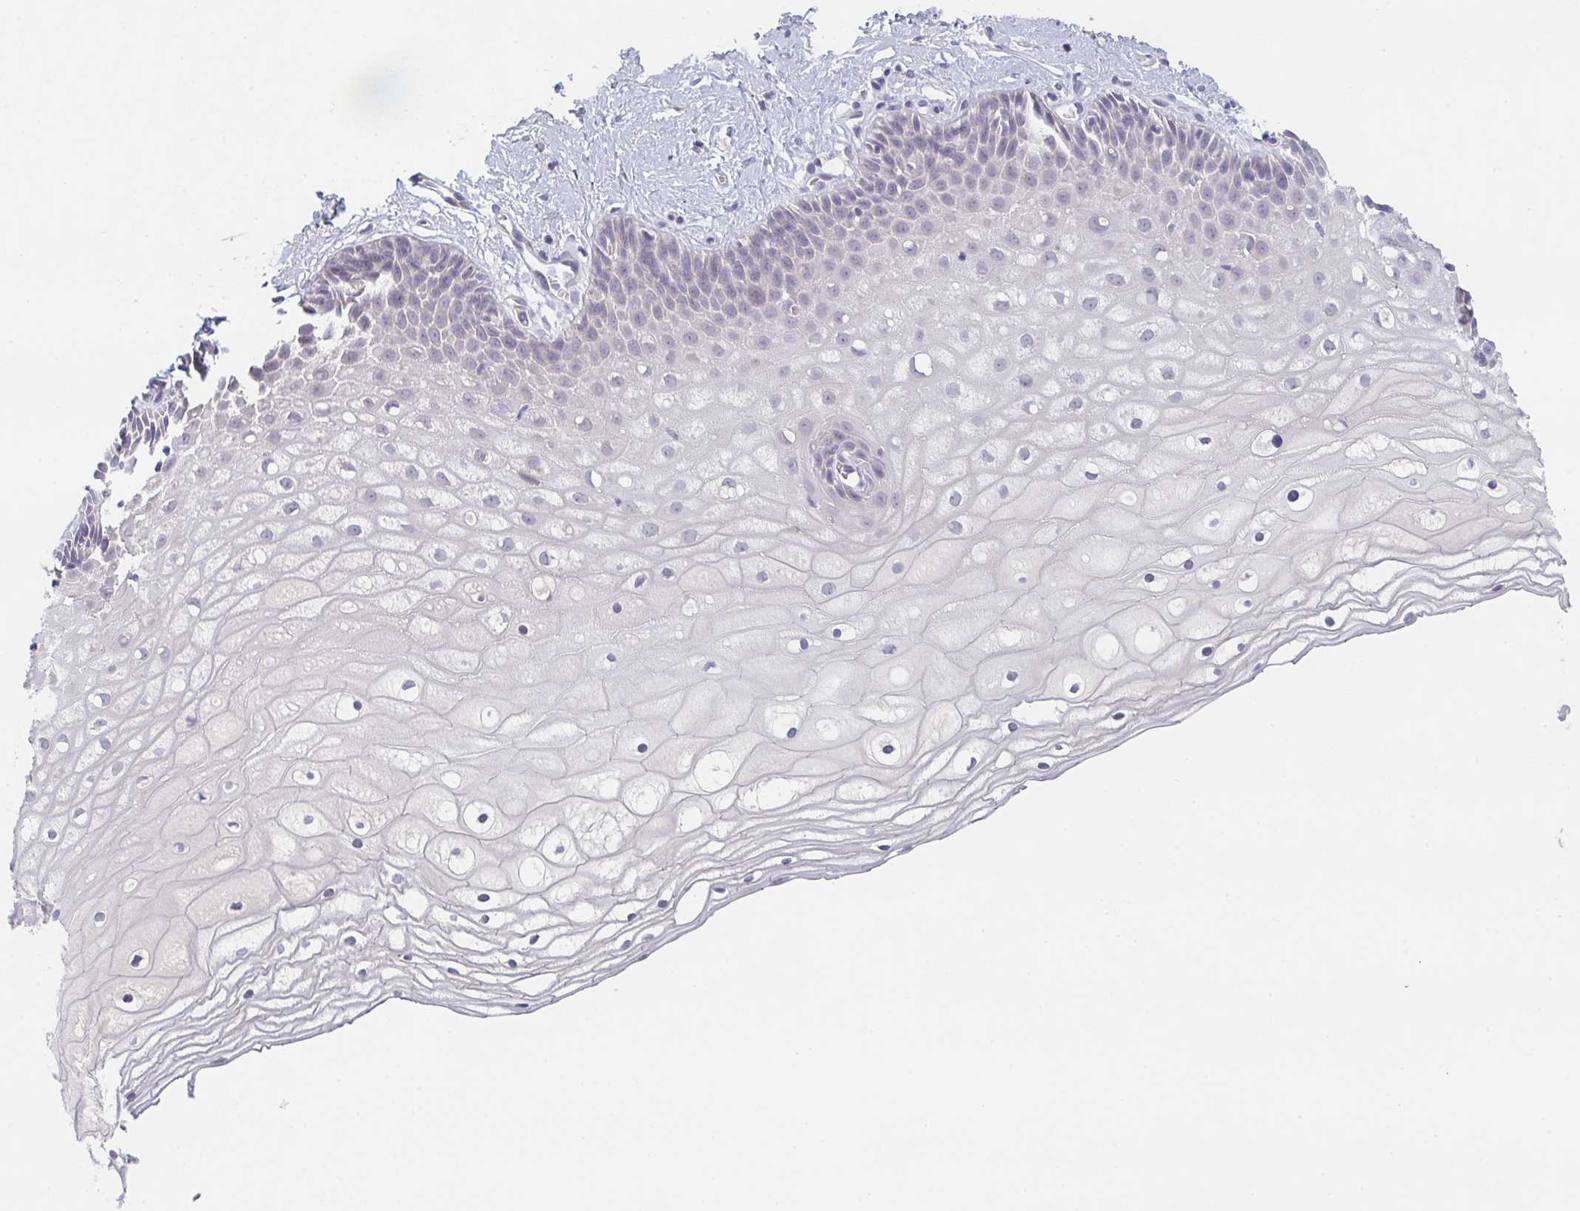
{"staining": {"intensity": "negative", "quantity": "none", "location": "none"}, "tissue": "cervix", "cell_type": "Glandular cells", "image_type": "normal", "snomed": [{"axis": "morphology", "description": "Normal tissue, NOS"}, {"axis": "topography", "description": "Cervix"}], "caption": "Photomicrograph shows no significant protein positivity in glandular cells of normal cervix.", "gene": "CHMP5", "patient": {"sex": "female", "age": 36}}